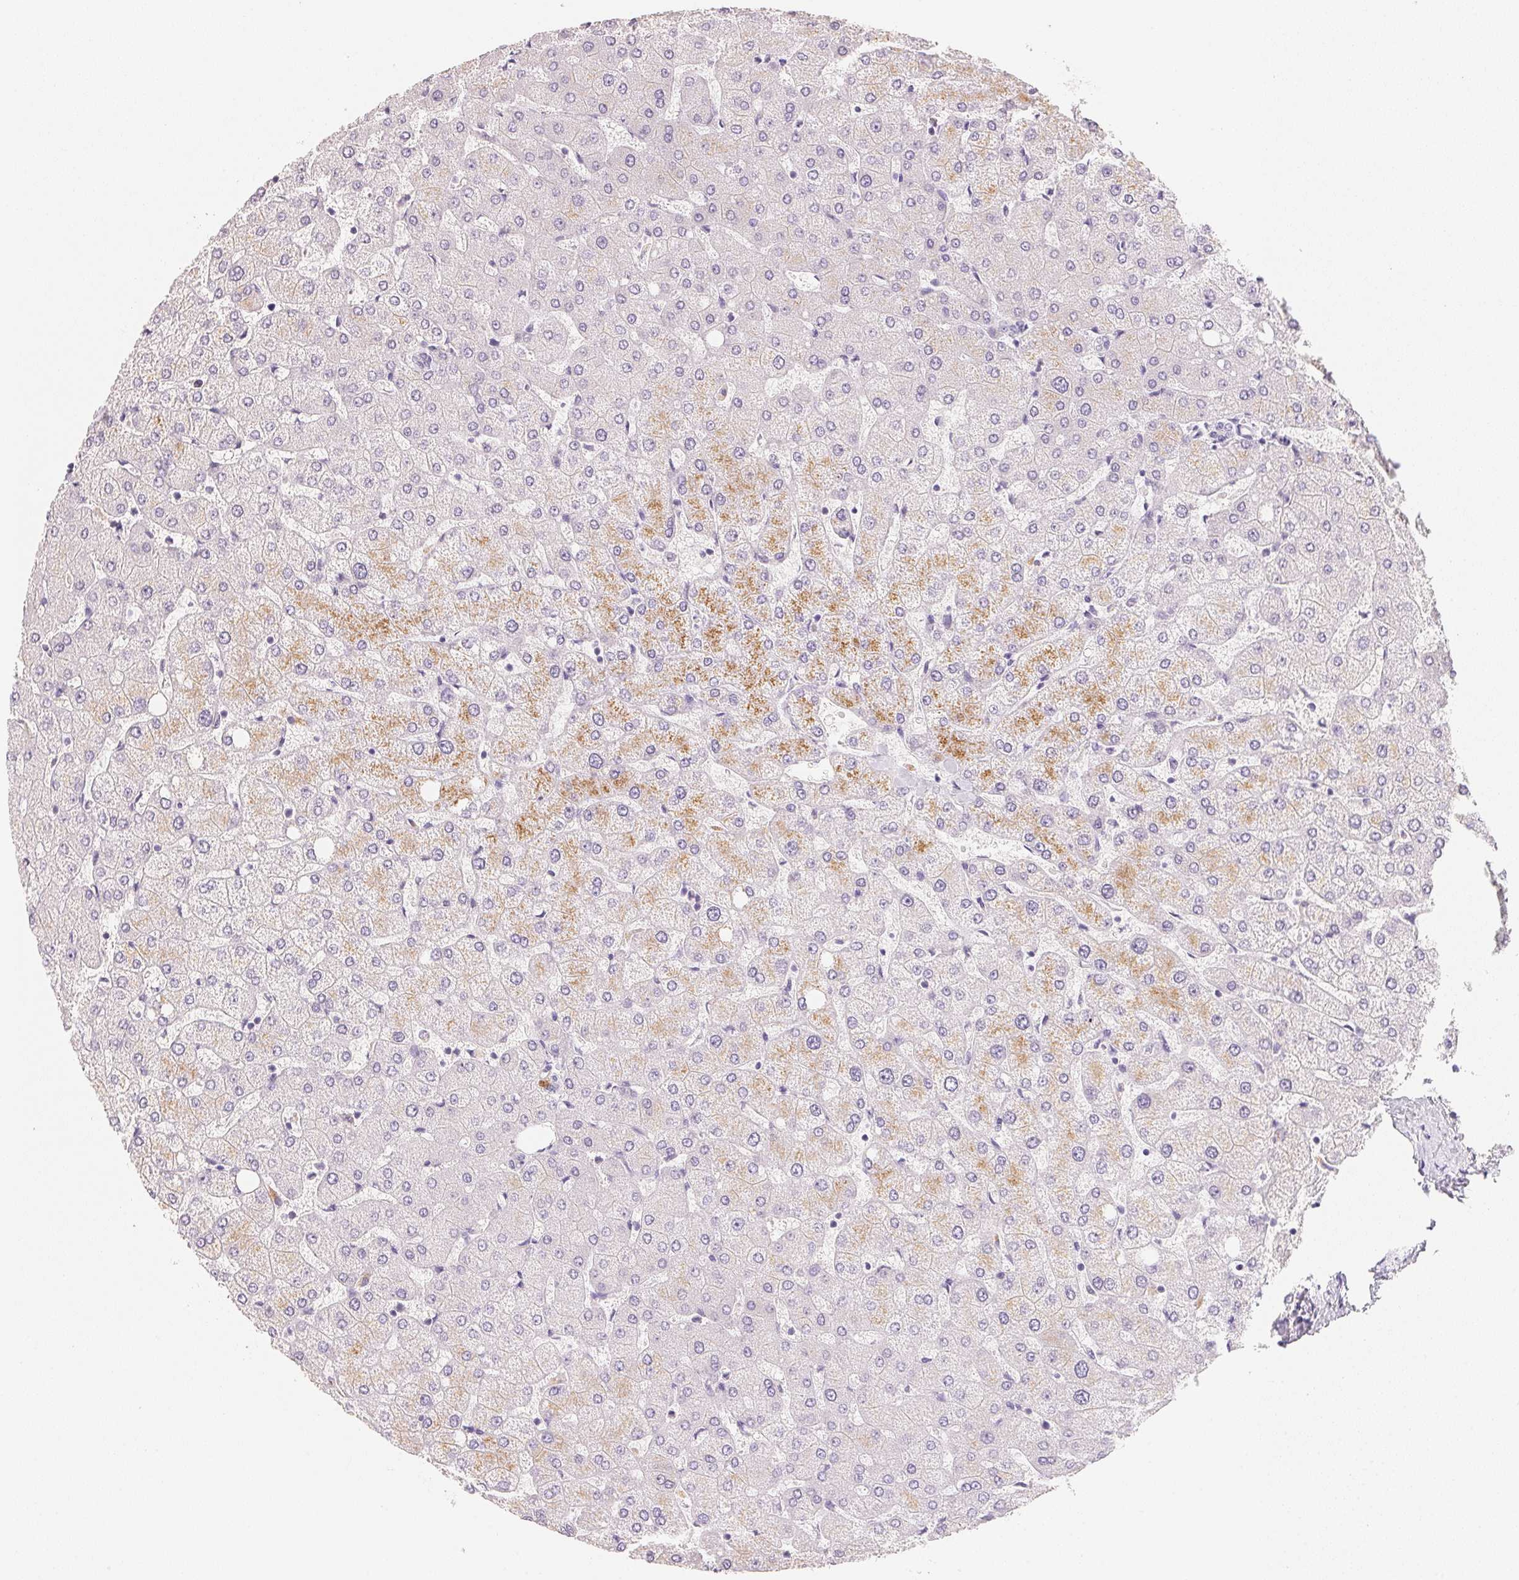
{"staining": {"intensity": "negative", "quantity": "none", "location": "none"}, "tissue": "liver", "cell_type": "Cholangiocytes", "image_type": "normal", "snomed": [{"axis": "morphology", "description": "Normal tissue, NOS"}, {"axis": "topography", "description": "Liver"}], "caption": "DAB (3,3'-diaminobenzidine) immunohistochemical staining of normal human liver displays no significant positivity in cholangiocytes.", "gene": "ACP3", "patient": {"sex": "female", "age": 54}}